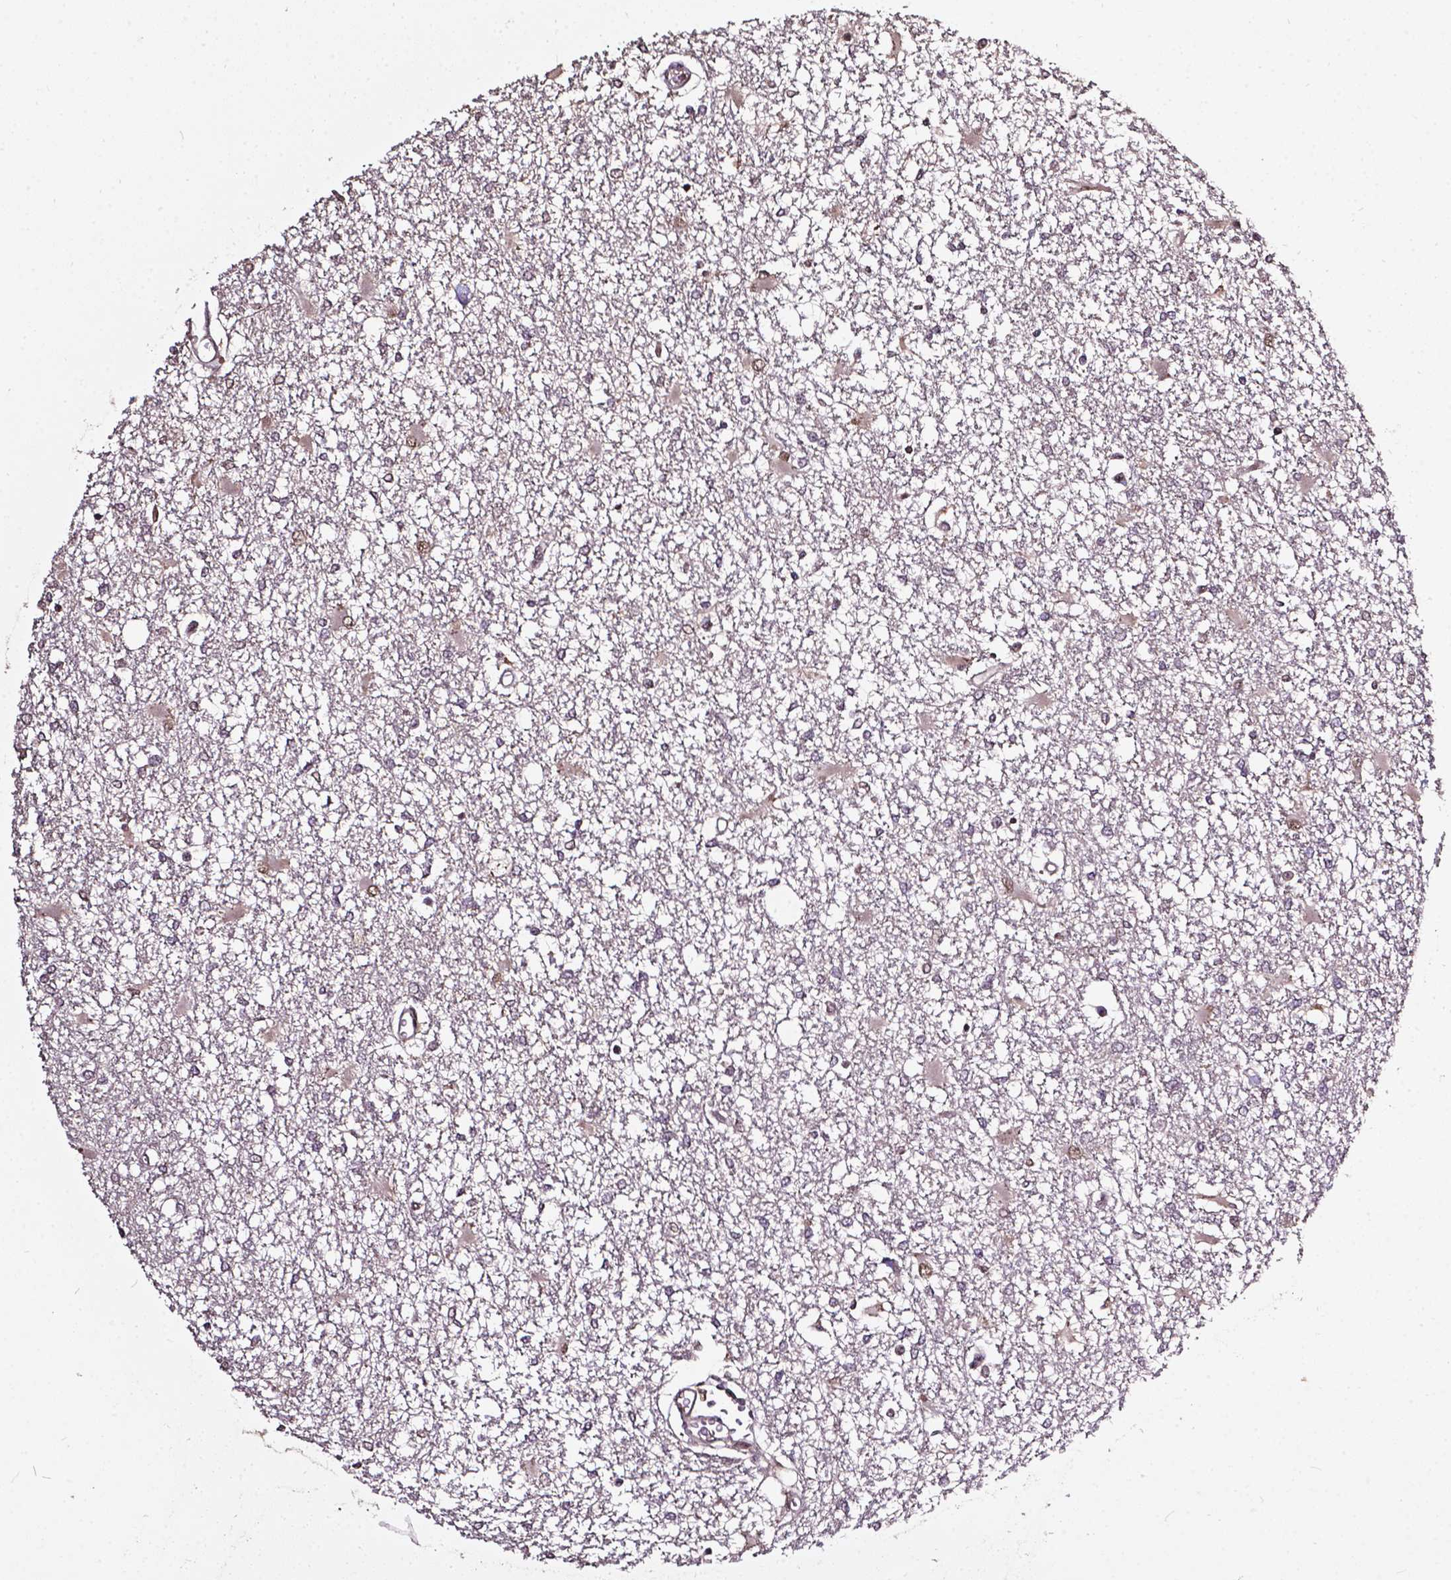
{"staining": {"intensity": "negative", "quantity": "none", "location": "none"}, "tissue": "glioma", "cell_type": "Tumor cells", "image_type": "cancer", "snomed": [{"axis": "morphology", "description": "Glioma, malignant, High grade"}, {"axis": "topography", "description": "Cerebral cortex"}], "caption": "Immunohistochemistry photomicrograph of human glioma stained for a protein (brown), which displays no expression in tumor cells.", "gene": "GLRA2", "patient": {"sex": "male", "age": 79}}